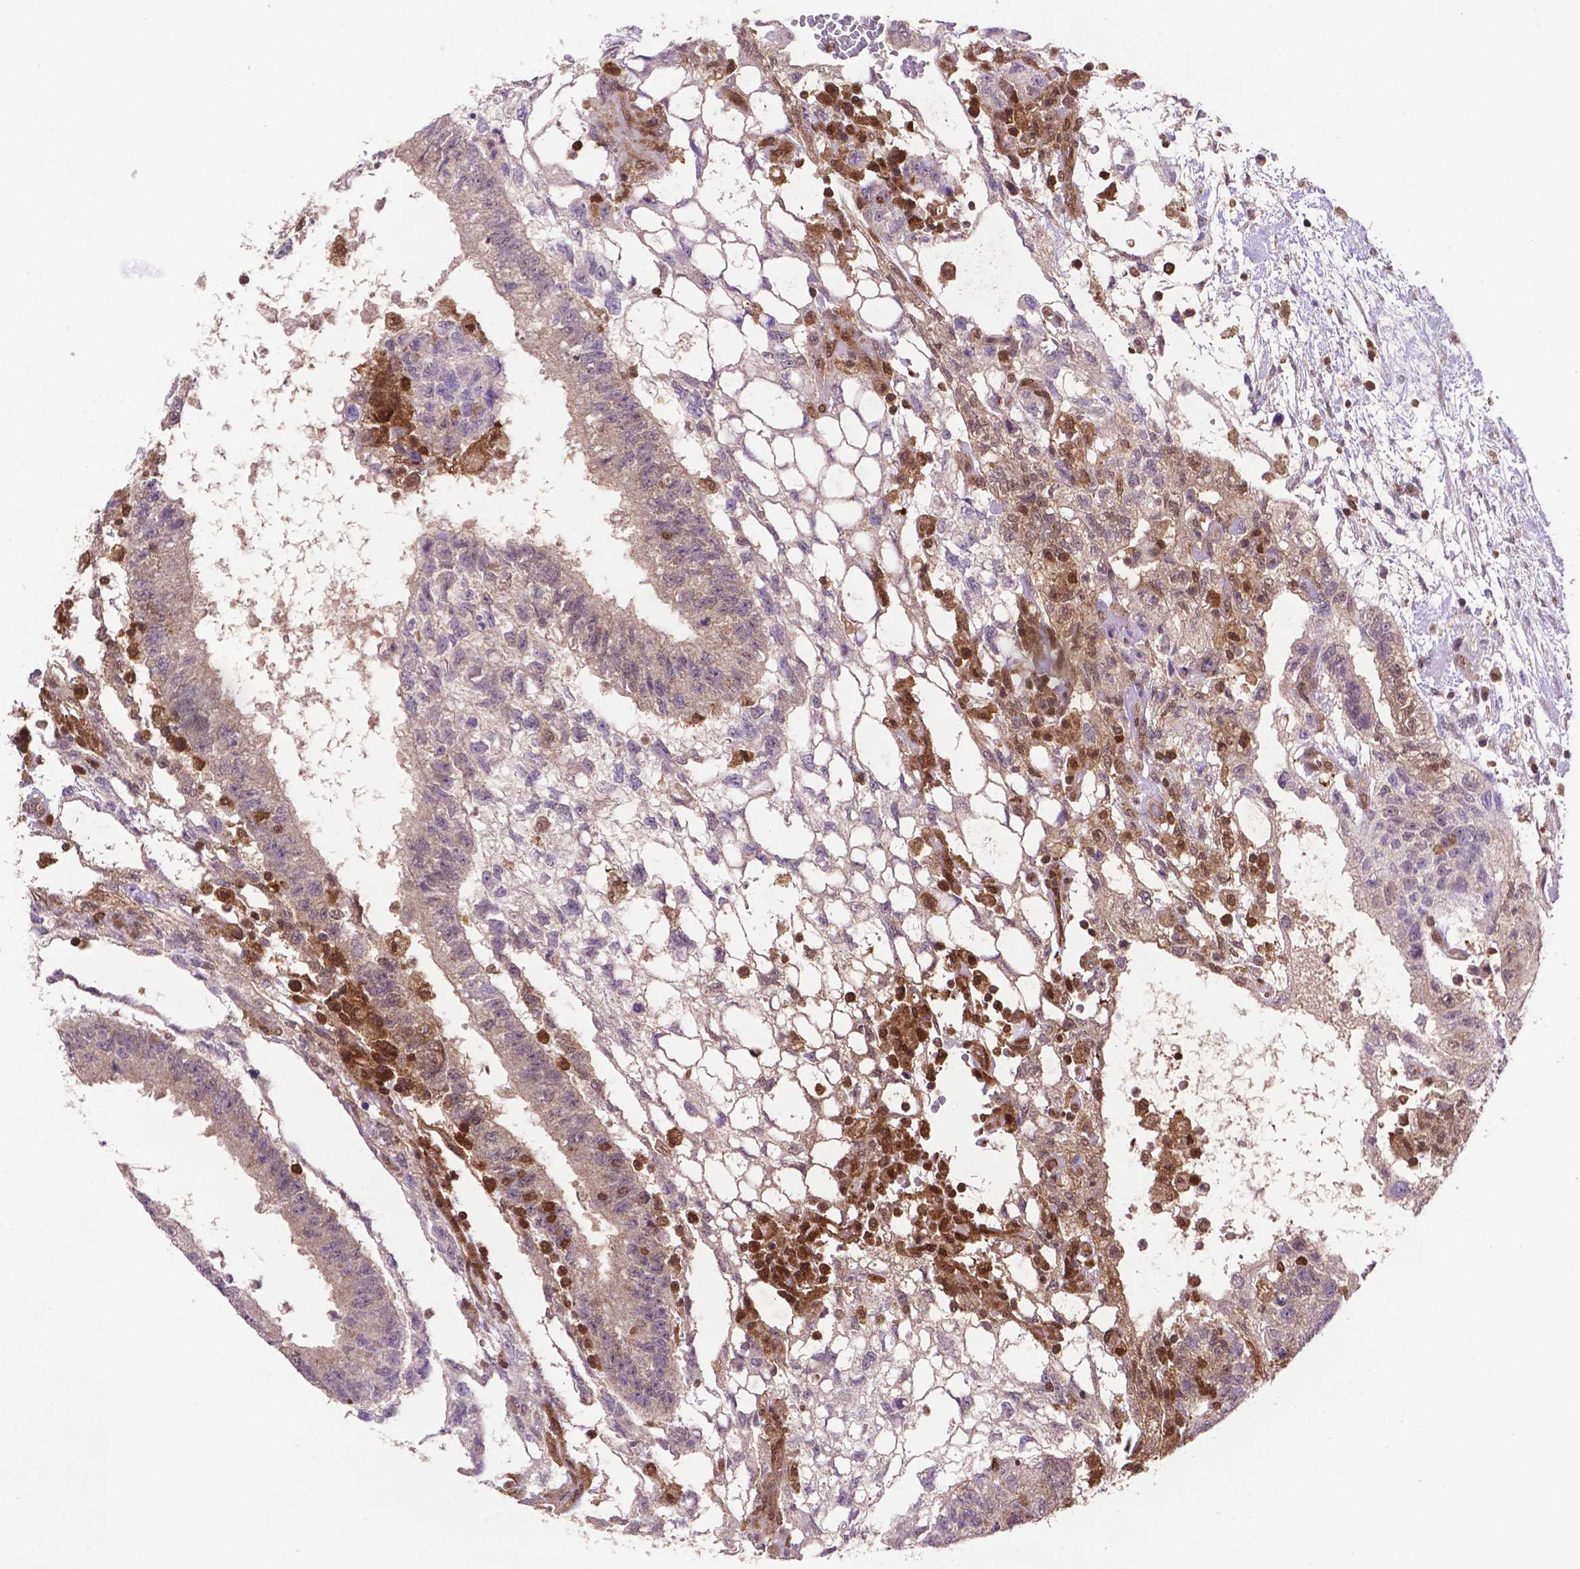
{"staining": {"intensity": "weak", "quantity": "<25%", "location": "cytoplasmic/membranous"}, "tissue": "testis cancer", "cell_type": "Tumor cells", "image_type": "cancer", "snomed": [{"axis": "morphology", "description": "Carcinoma, Embryonal, NOS"}, {"axis": "topography", "description": "Testis"}], "caption": "Tumor cells are negative for protein expression in human embryonal carcinoma (testis). Brightfield microscopy of immunohistochemistry (IHC) stained with DAB (brown) and hematoxylin (blue), captured at high magnification.", "gene": "UBE2L6", "patient": {"sex": "male", "age": 32}}